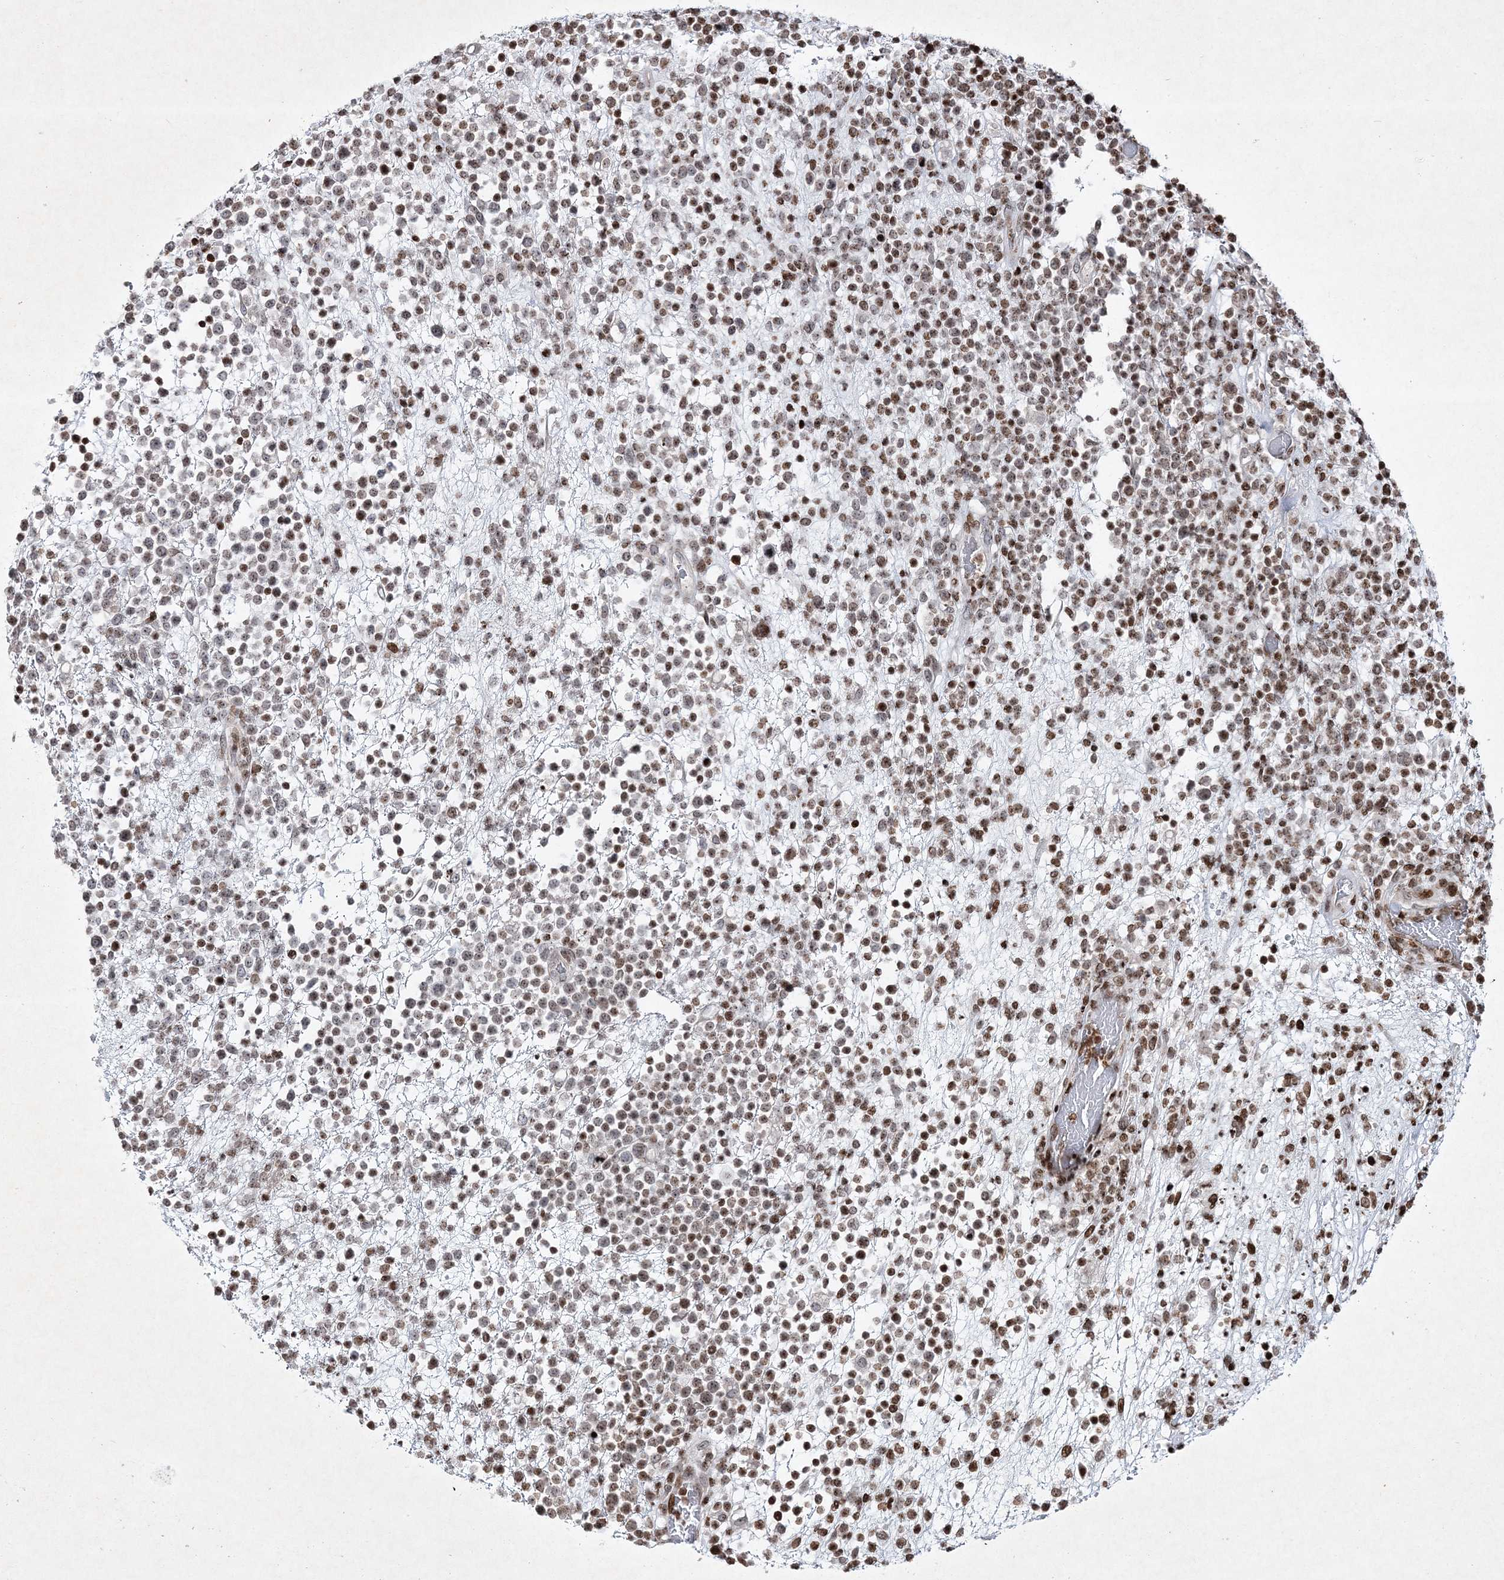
{"staining": {"intensity": "moderate", "quantity": "25%-75%", "location": "nuclear"}, "tissue": "lymphoma", "cell_type": "Tumor cells", "image_type": "cancer", "snomed": [{"axis": "morphology", "description": "Malignant lymphoma, non-Hodgkin's type, High grade"}, {"axis": "topography", "description": "Colon"}], "caption": "Lymphoma stained with a brown dye reveals moderate nuclear positive positivity in about 25%-75% of tumor cells.", "gene": "SMIM29", "patient": {"sex": "female", "age": 53}}